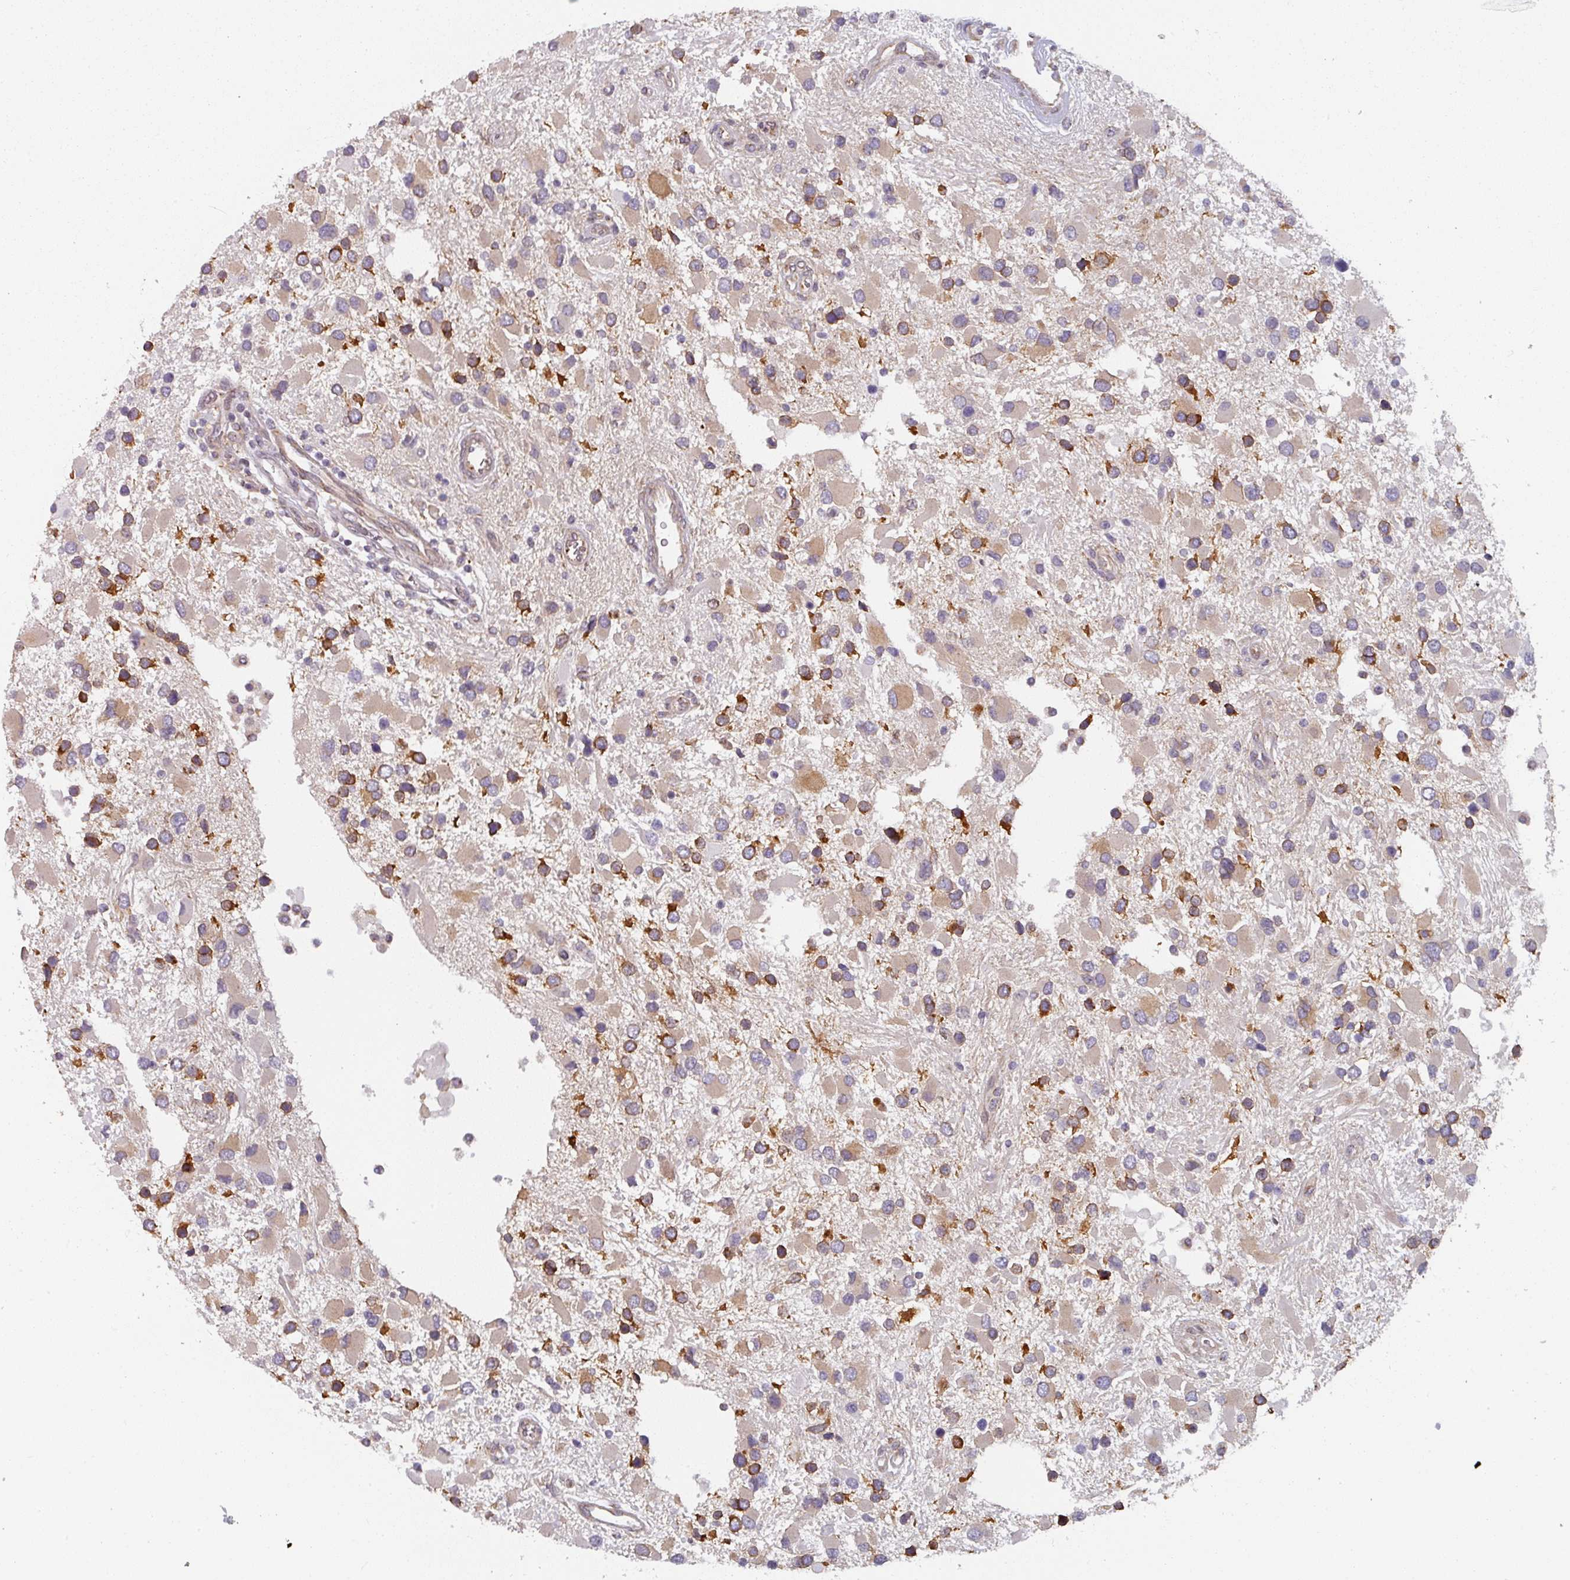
{"staining": {"intensity": "moderate", "quantity": "25%-75%", "location": "cytoplasmic/membranous"}, "tissue": "glioma", "cell_type": "Tumor cells", "image_type": "cancer", "snomed": [{"axis": "morphology", "description": "Glioma, malignant, High grade"}, {"axis": "topography", "description": "Brain"}], "caption": "A brown stain highlights moderate cytoplasmic/membranous staining of a protein in high-grade glioma (malignant) tumor cells. The staining is performed using DAB (3,3'-diaminobenzidine) brown chromogen to label protein expression. The nuclei are counter-stained blue using hematoxylin.", "gene": "TAPT1", "patient": {"sex": "male", "age": 53}}